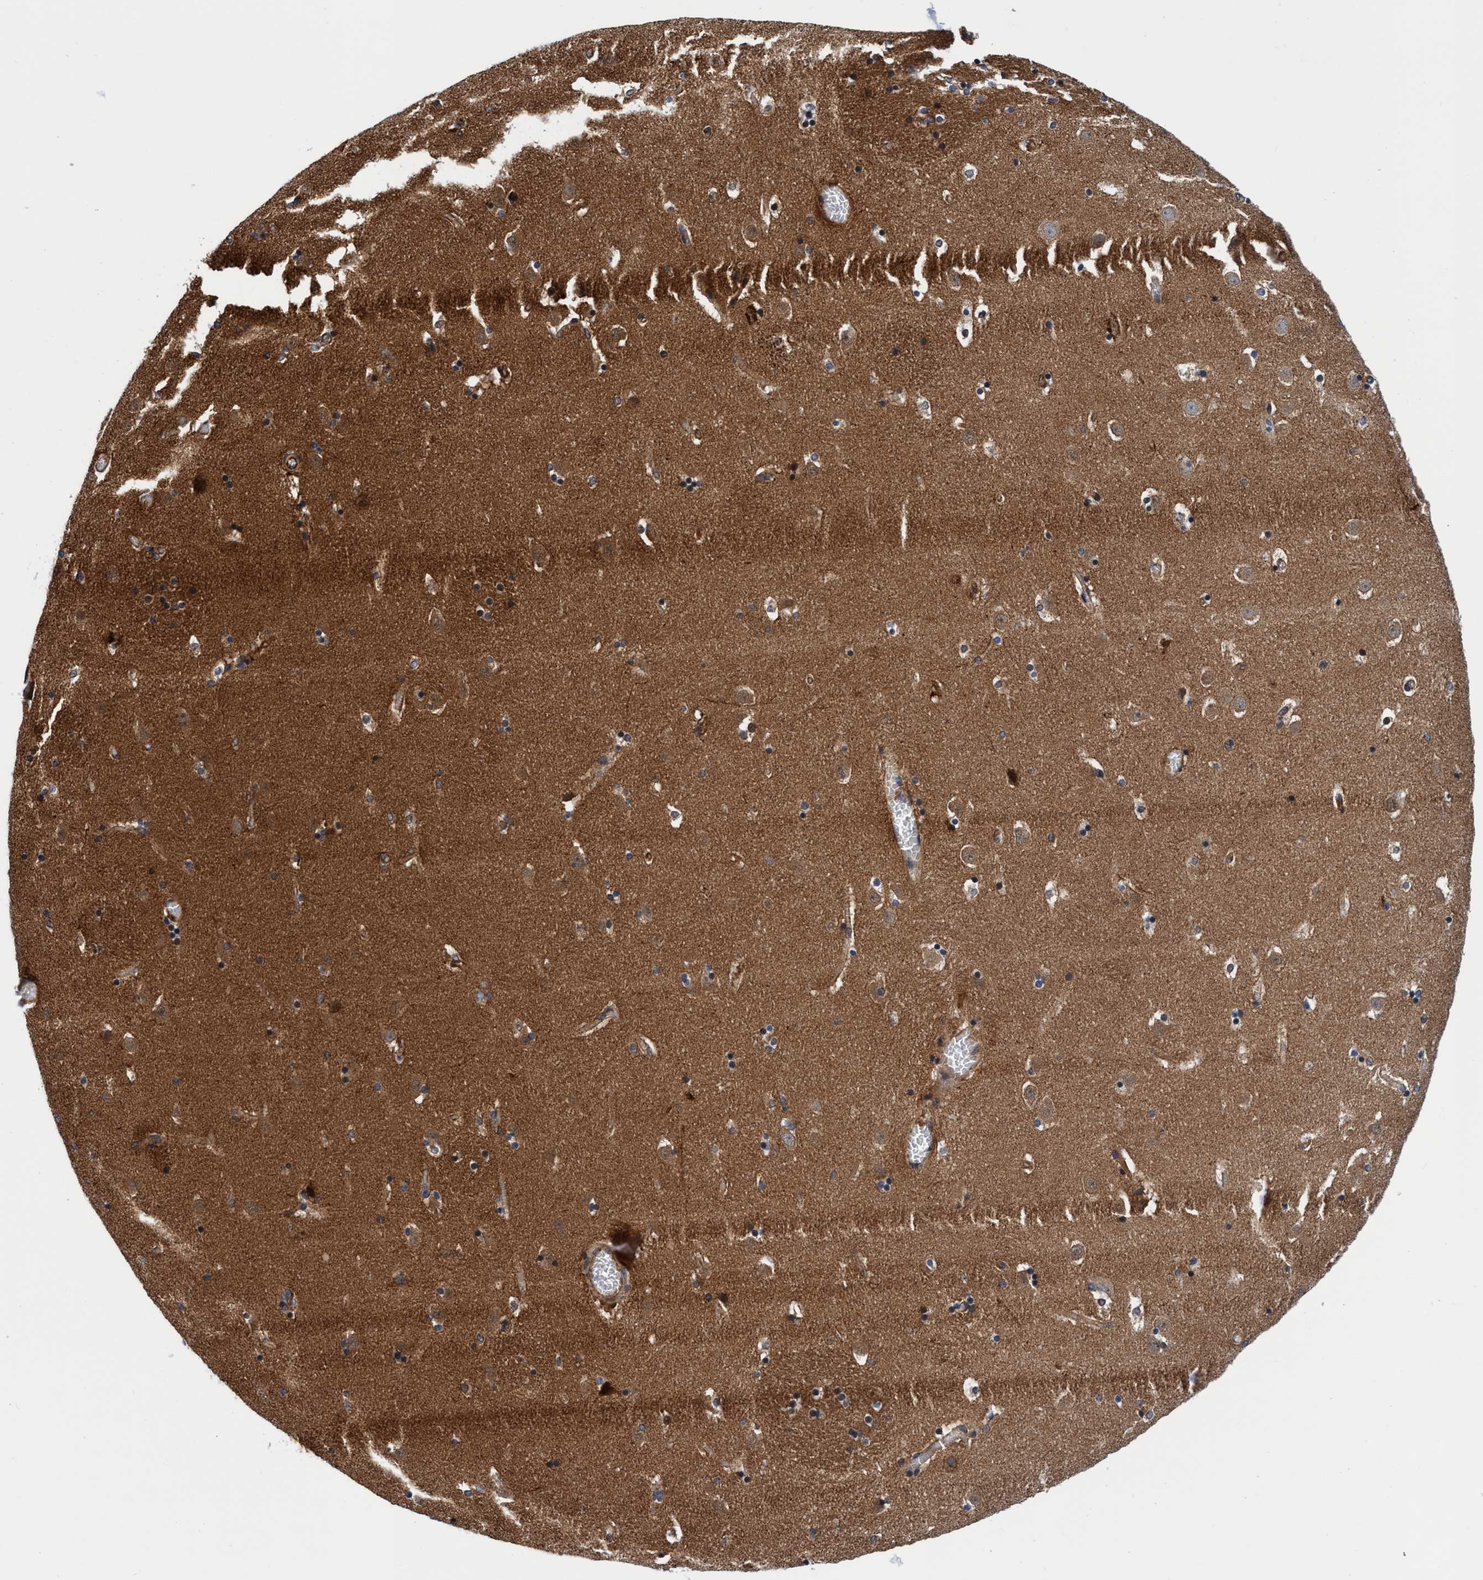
{"staining": {"intensity": "weak", "quantity": "25%-75%", "location": "cytoplasmic/membranous"}, "tissue": "caudate", "cell_type": "Glial cells", "image_type": "normal", "snomed": [{"axis": "morphology", "description": "Normal tissue, NOS"}, {"axis": "topography", "description": "Lateral ventricle wall"}], "caption": "Weak cytoplasmic/membranous positivity for a protein is present in approximately 25%-75% of glial cells of unremarkable caudate using IHC.", "gene": "MCM3AP", "patient": {"sex": "male", "age": 45}}